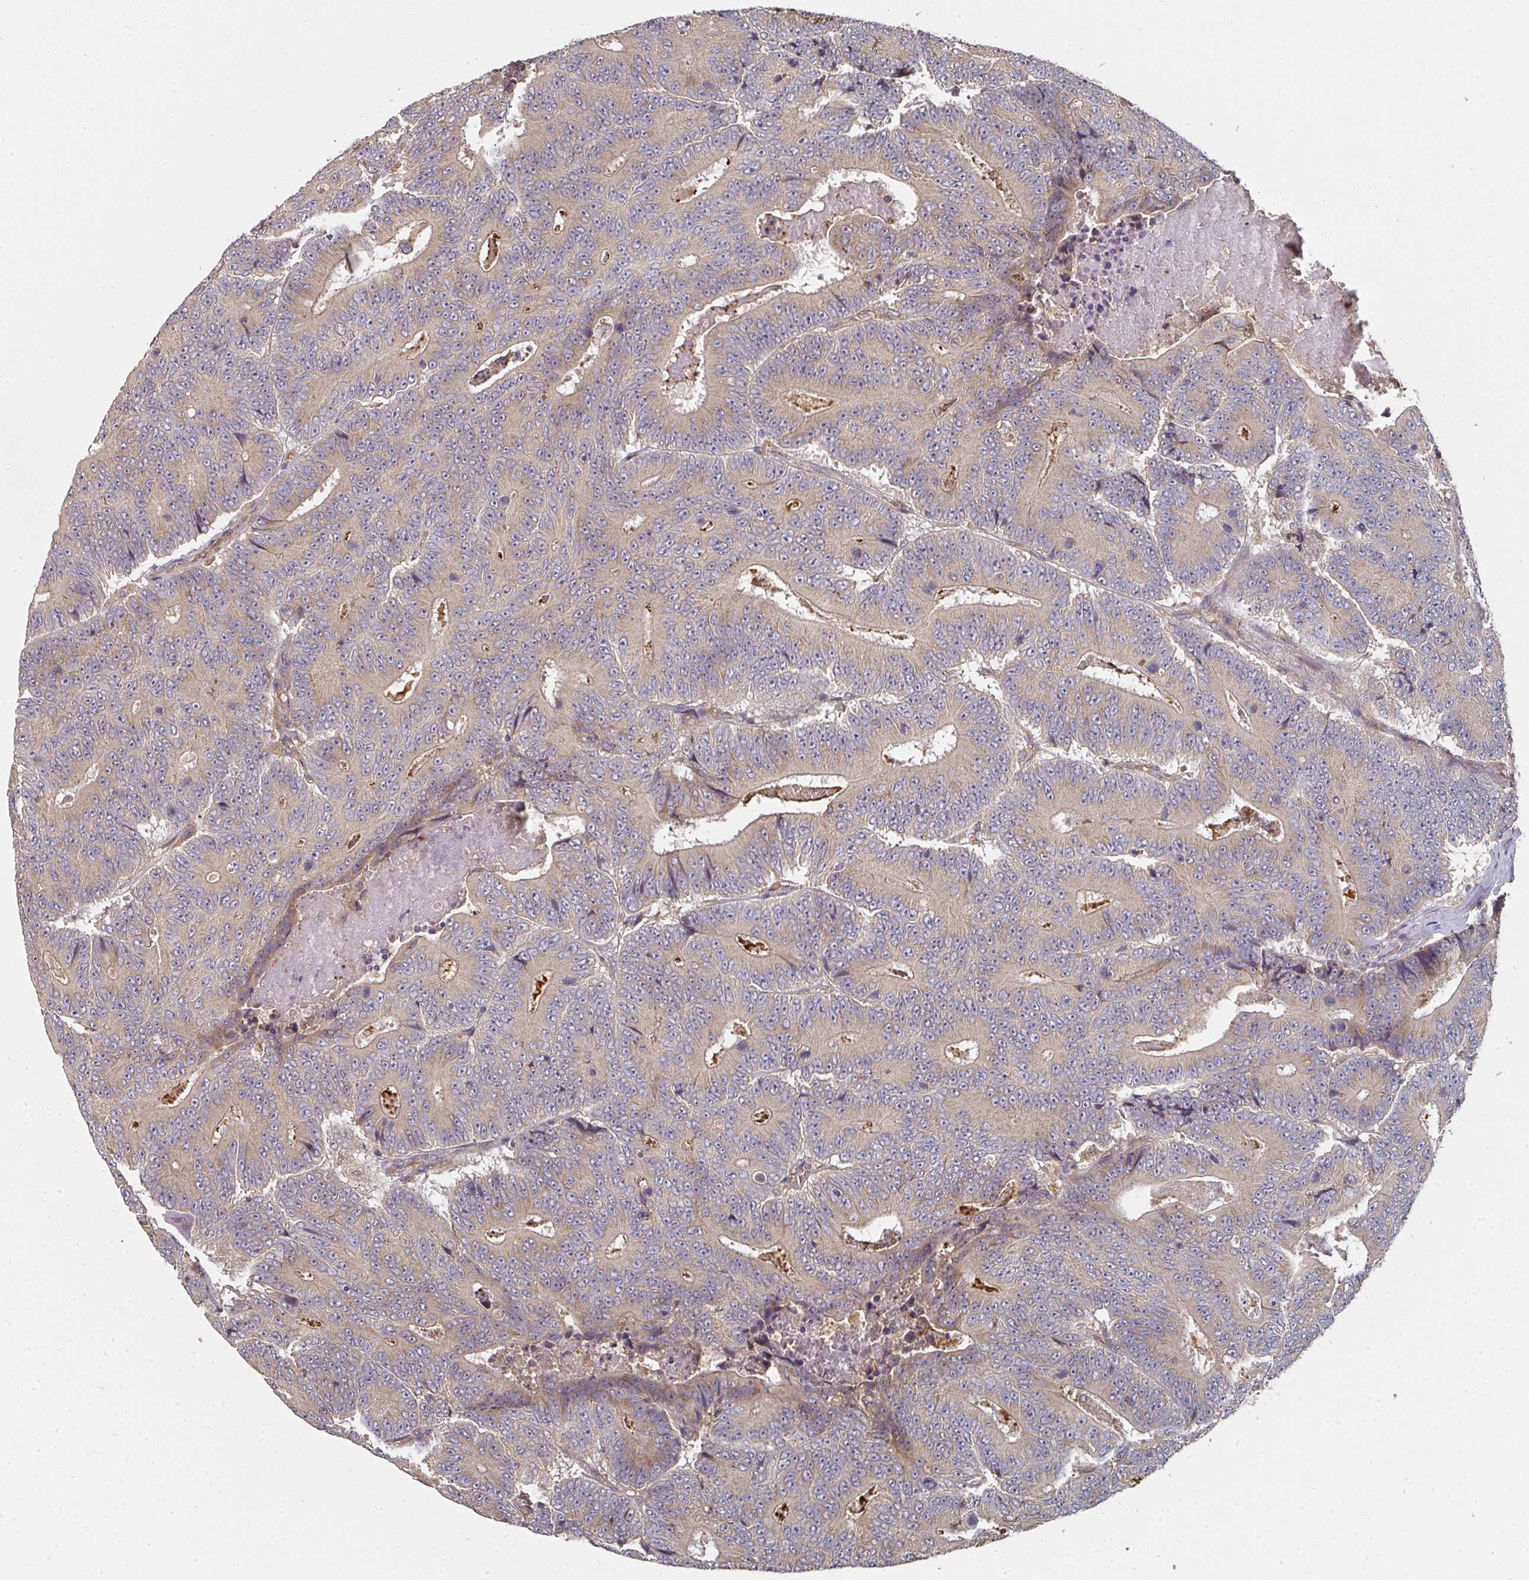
{"staining": {"intensity": "weak", "quantity": "25%-75%", "location": "cytoplasmic/membranous"}, "tissue": "colorectal cancer", "cell_type": "Tumor cells", "image_type": "cancer", "snomed": [{"axis": "morphology", "description": "Adenocarcinoma, NOS"}, {"axis": "topography", "description": "Colon"}], "caption": "Tumor cells reveal weak cytoplasmic/membranous positivity in about 25%-75% of cells in colorectal cancer.", "gene": "EDEM2", "patient": {"sex": "male", "age": 83}}